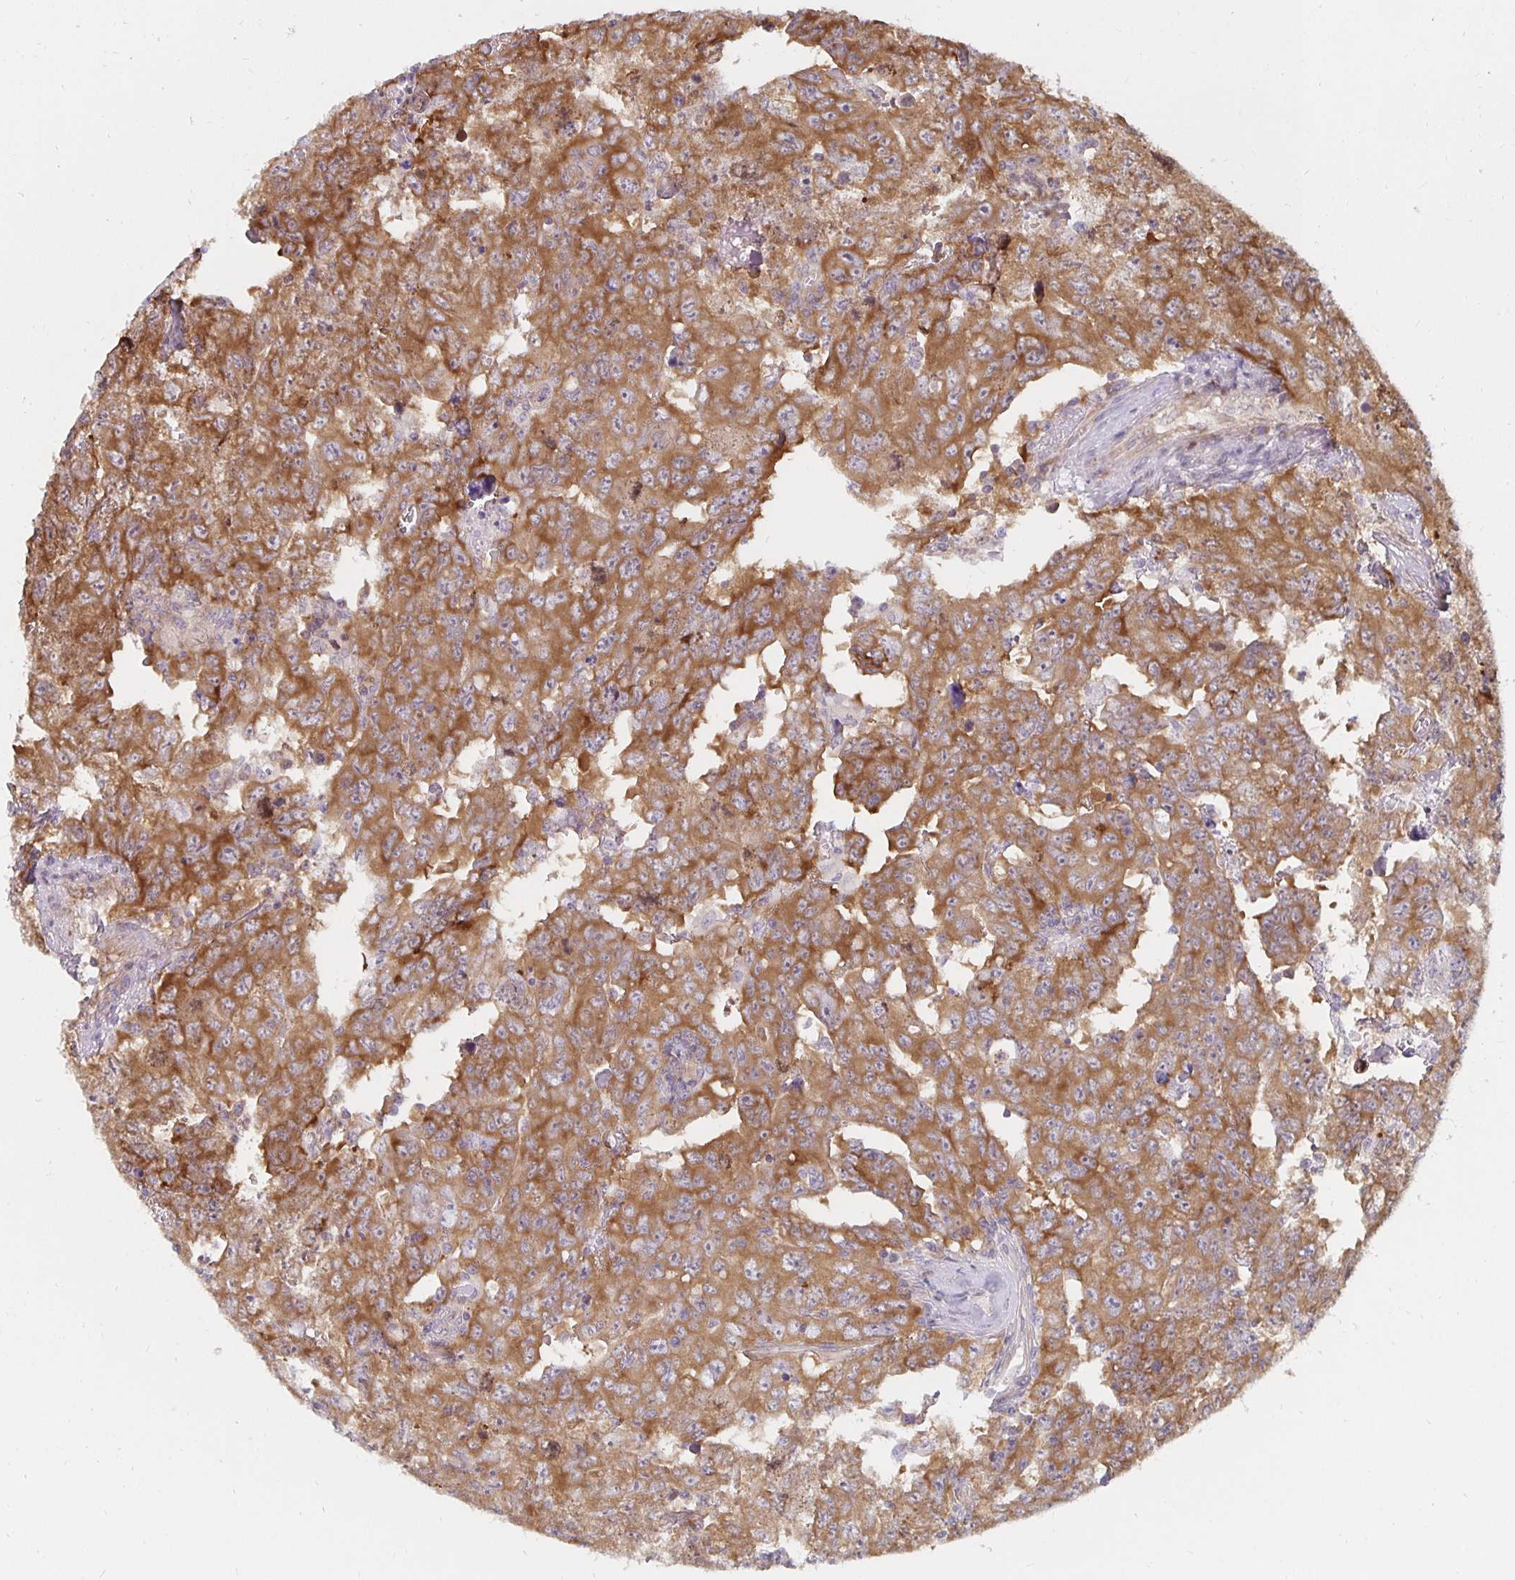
{"staining": {"intensity": "moderate", "quantity": ">75%", "location": "cytoplasmic/membranous"}, "tissue": "testis cancer", "cell_type": "Tumor cells", "image_type": "cancer", "snomed": [{"axis": "morphology", "description": "Carcinoma, Embryonal, NOS"}, {"axis": "topography", "description": "Testis"}], "caption": "Immunohistochemistry staining of testis cancer, which reveals medium levels of moderate cytoplasmic/membranous expression in approximately >75% of tumor cells indicating moderate cytoplasmic/membranous protein positivity. The staining was performed using DAB (3,3'-diaminobenzidine) (brown) for protein detection and nuclei were counterstained in hematoxylin (blue).", "gene": "PDAP1", "patient": {"sex": "male", "age": 24}}